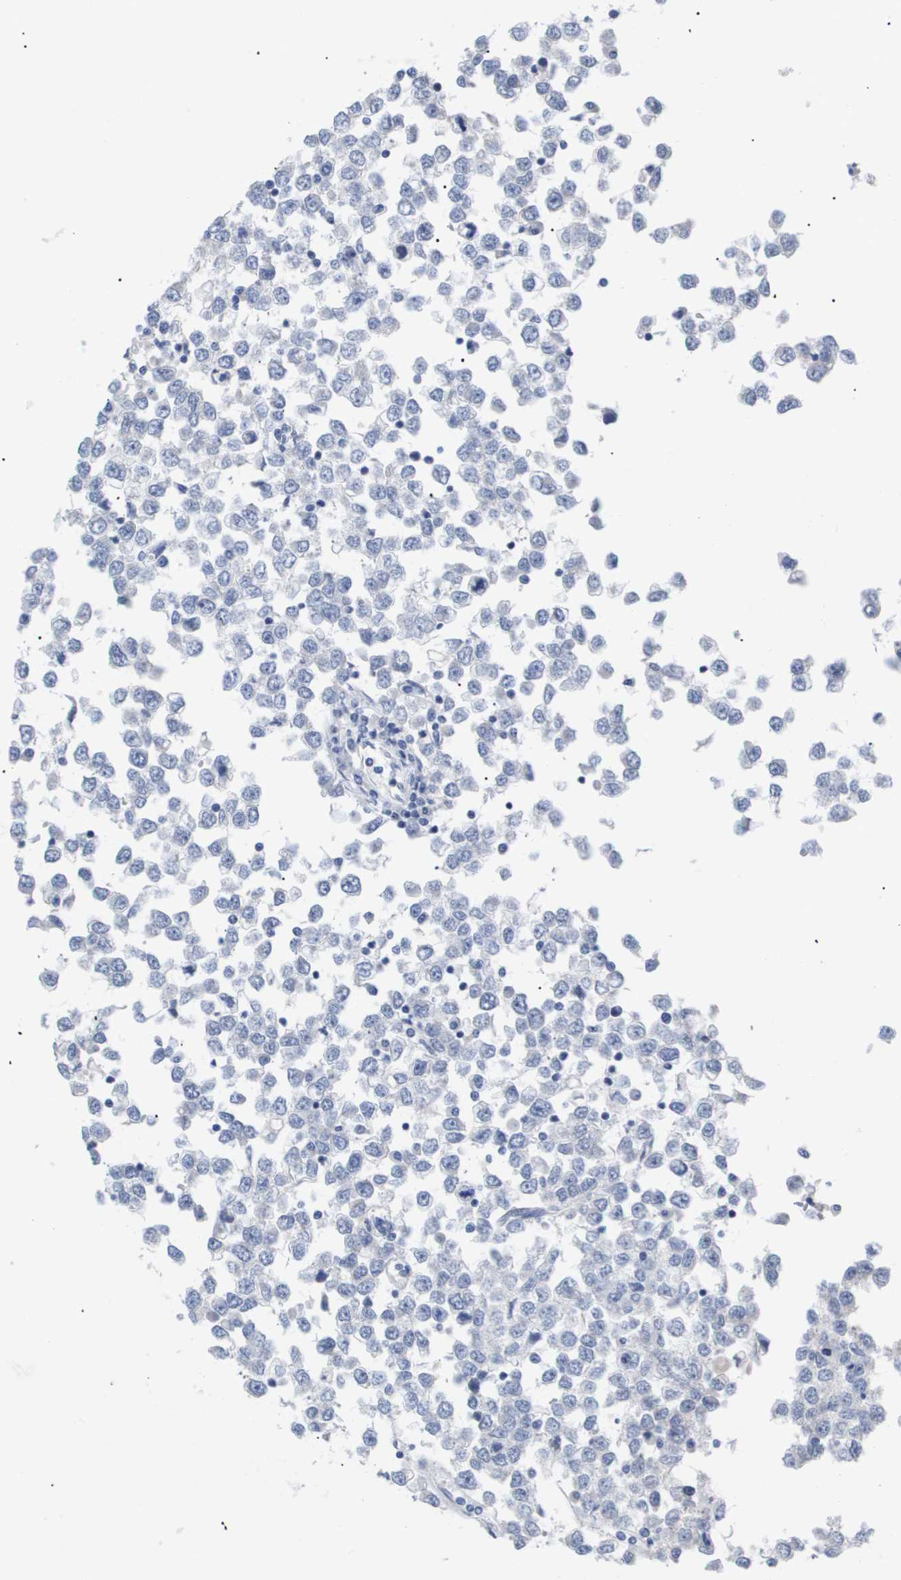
{"staining": {"intensity": "negative", "quantity": "none", "location": "none"}, "tissue": "testis cancer", "cell_type": "Tumor cells", "image_type": "cancer", "snomed": [{"axis": "morphology", "description": "Seminoma, NOS"}, {"axis": "topography", "description": "Testis"}], "caption": "Immunohistochemistry histopathology image of neoplastic tissue: human seminoma (testis) stained with DAB (3,3'-diaminobenzidine) reveals no significant protein expression in tumor cells. (DAB (3,3'-diaminobenzidine) immunohistochemistry, high magnification).", "gene": "CAV3", "patient": {"sex": "male", "age": 65}}